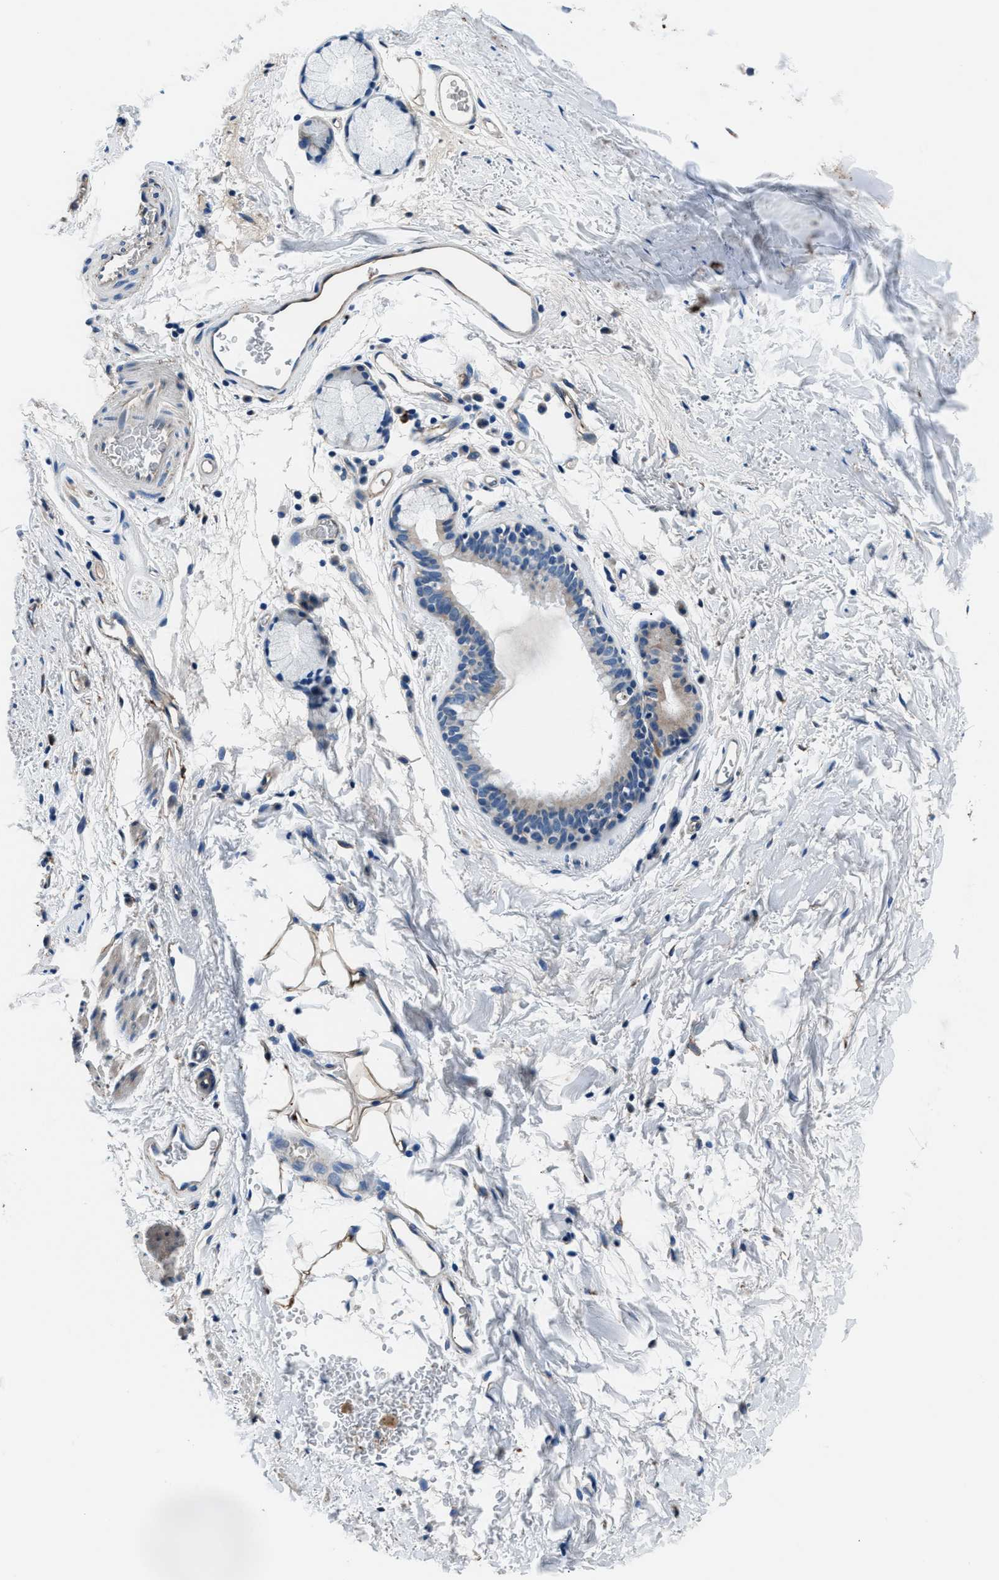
{"staining": {"intensity": "weak", "quantity": "25%-75%", "location": "cytoplasmic/membranous"}, "tissue": "bronchus", "cell_type": "Respiratory epithelial cells", "image_type": "normal", "snomed": [{"axis": "morphology", "description": "Normal tissue, NOS"}, {"axis": "topography", "description": "Cartilage tissue"}, {"axis": "topography", "description": "Bronchus"}], "caption": "Protein expression analysis of unremarkable human bronchus reveals weak cytoplasmic/membranous staining in about 25%-75% of respiratory epithelial cells. Using DAB (3,3'-diaminobenzidine) (brown) and hematoxylin (blue) stains, captured at high magnification using brightfield microscopy.", "gene": "PRTFDC1", "patient": {"sex": "female", "age": 53}}